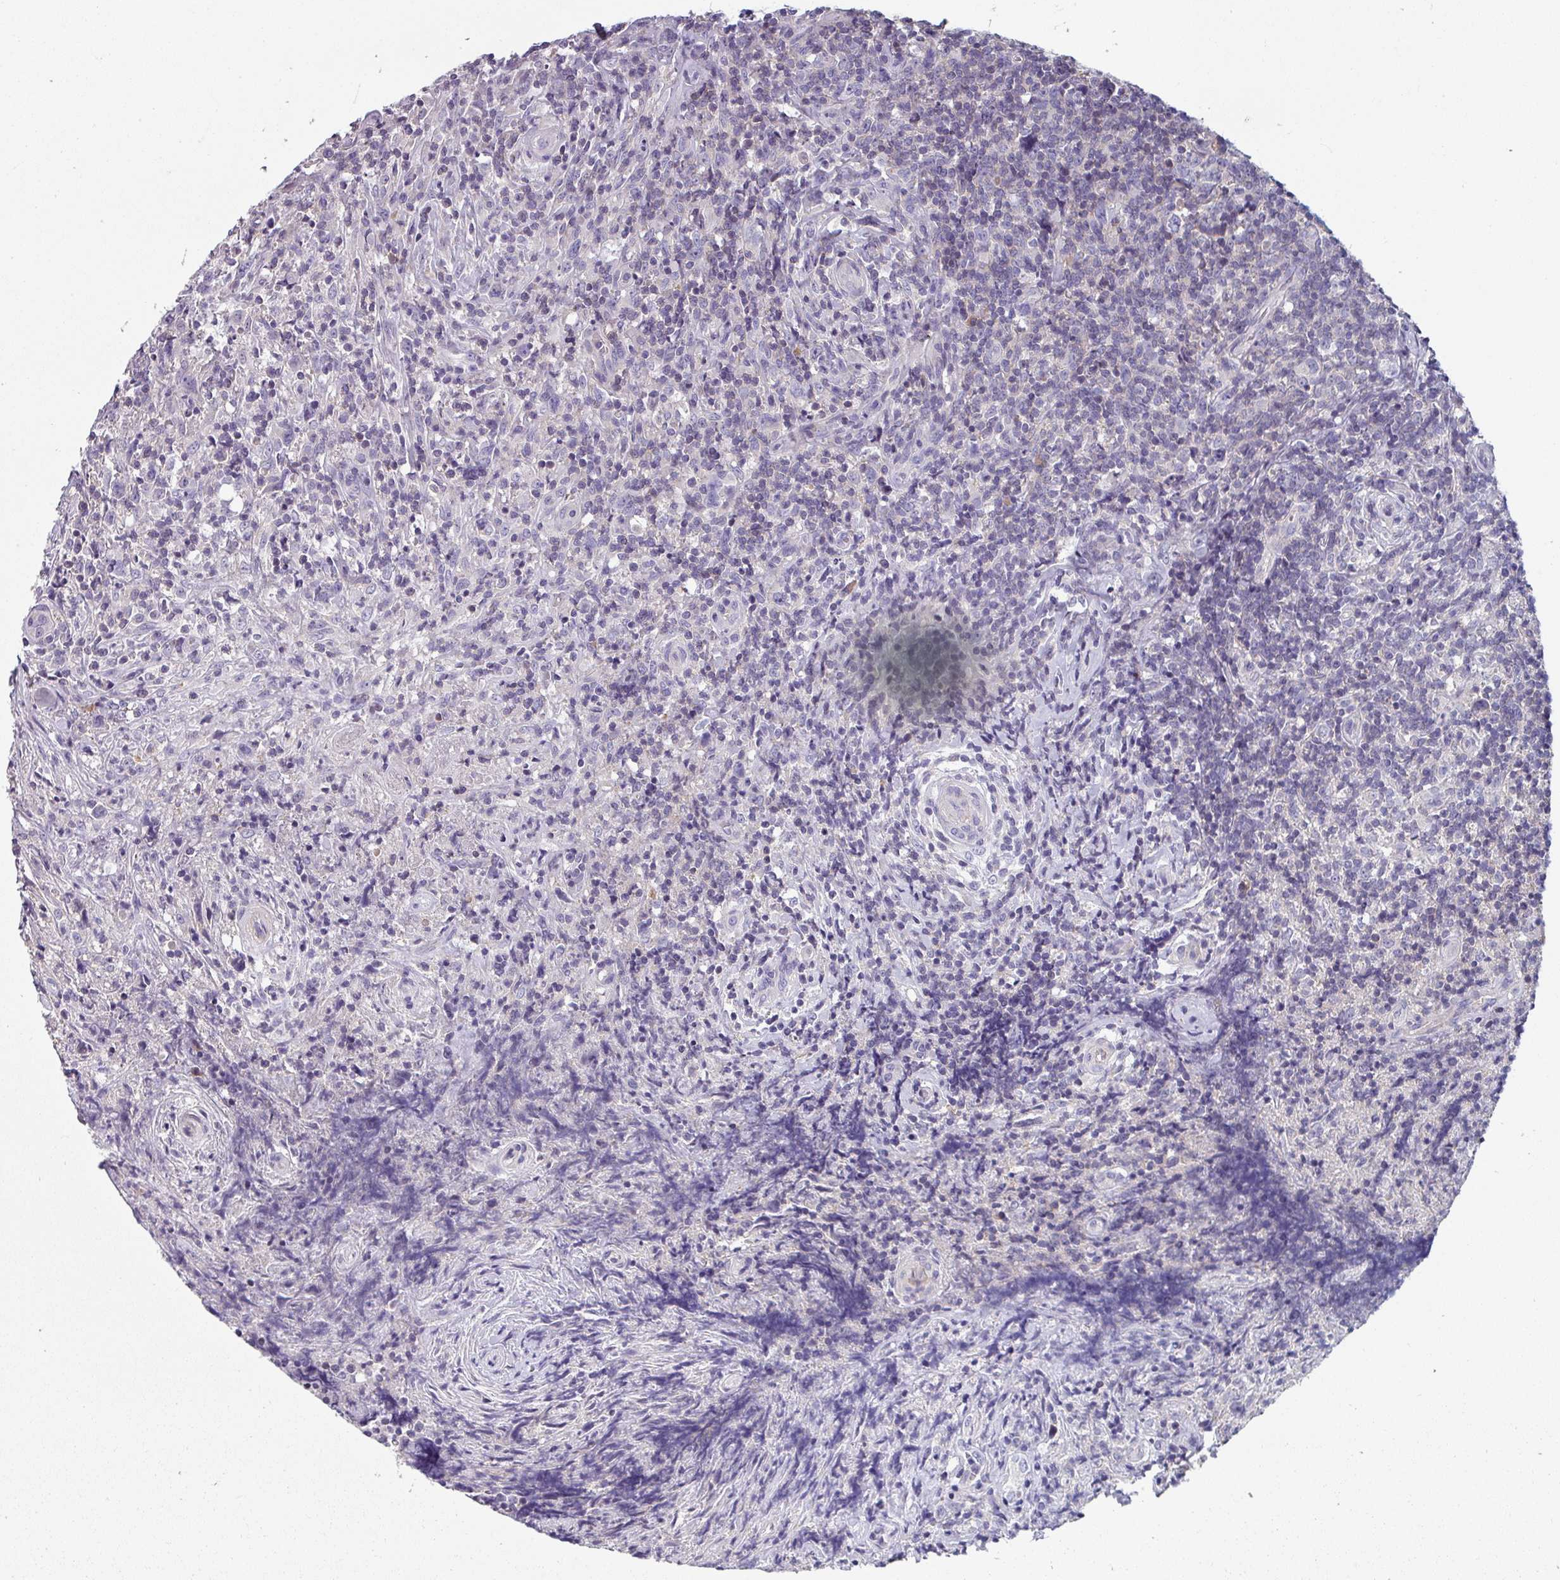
{"staining": {"intensity": "negative", "quantity": "none", "location": "none"}, "tissue": "lymphoma", "cell_type": "Tumor cells", "image_type": "cancer", "snomed": [{"axis": "morphology", "description": "Hodgkin's disease, NOS"}, {"axis": "topography", "description": "Lymph node"}], "caption": "Micrograph shows no significant protein staining in tumor cells of Hodgkin's disease. (Brightfield microscopy of DAB (3,3'-diaminobenzidine) immunohistochemistry at high magnification).", "gene": "TMEM132A", "patient": {"sex": "female", "age": 18}}